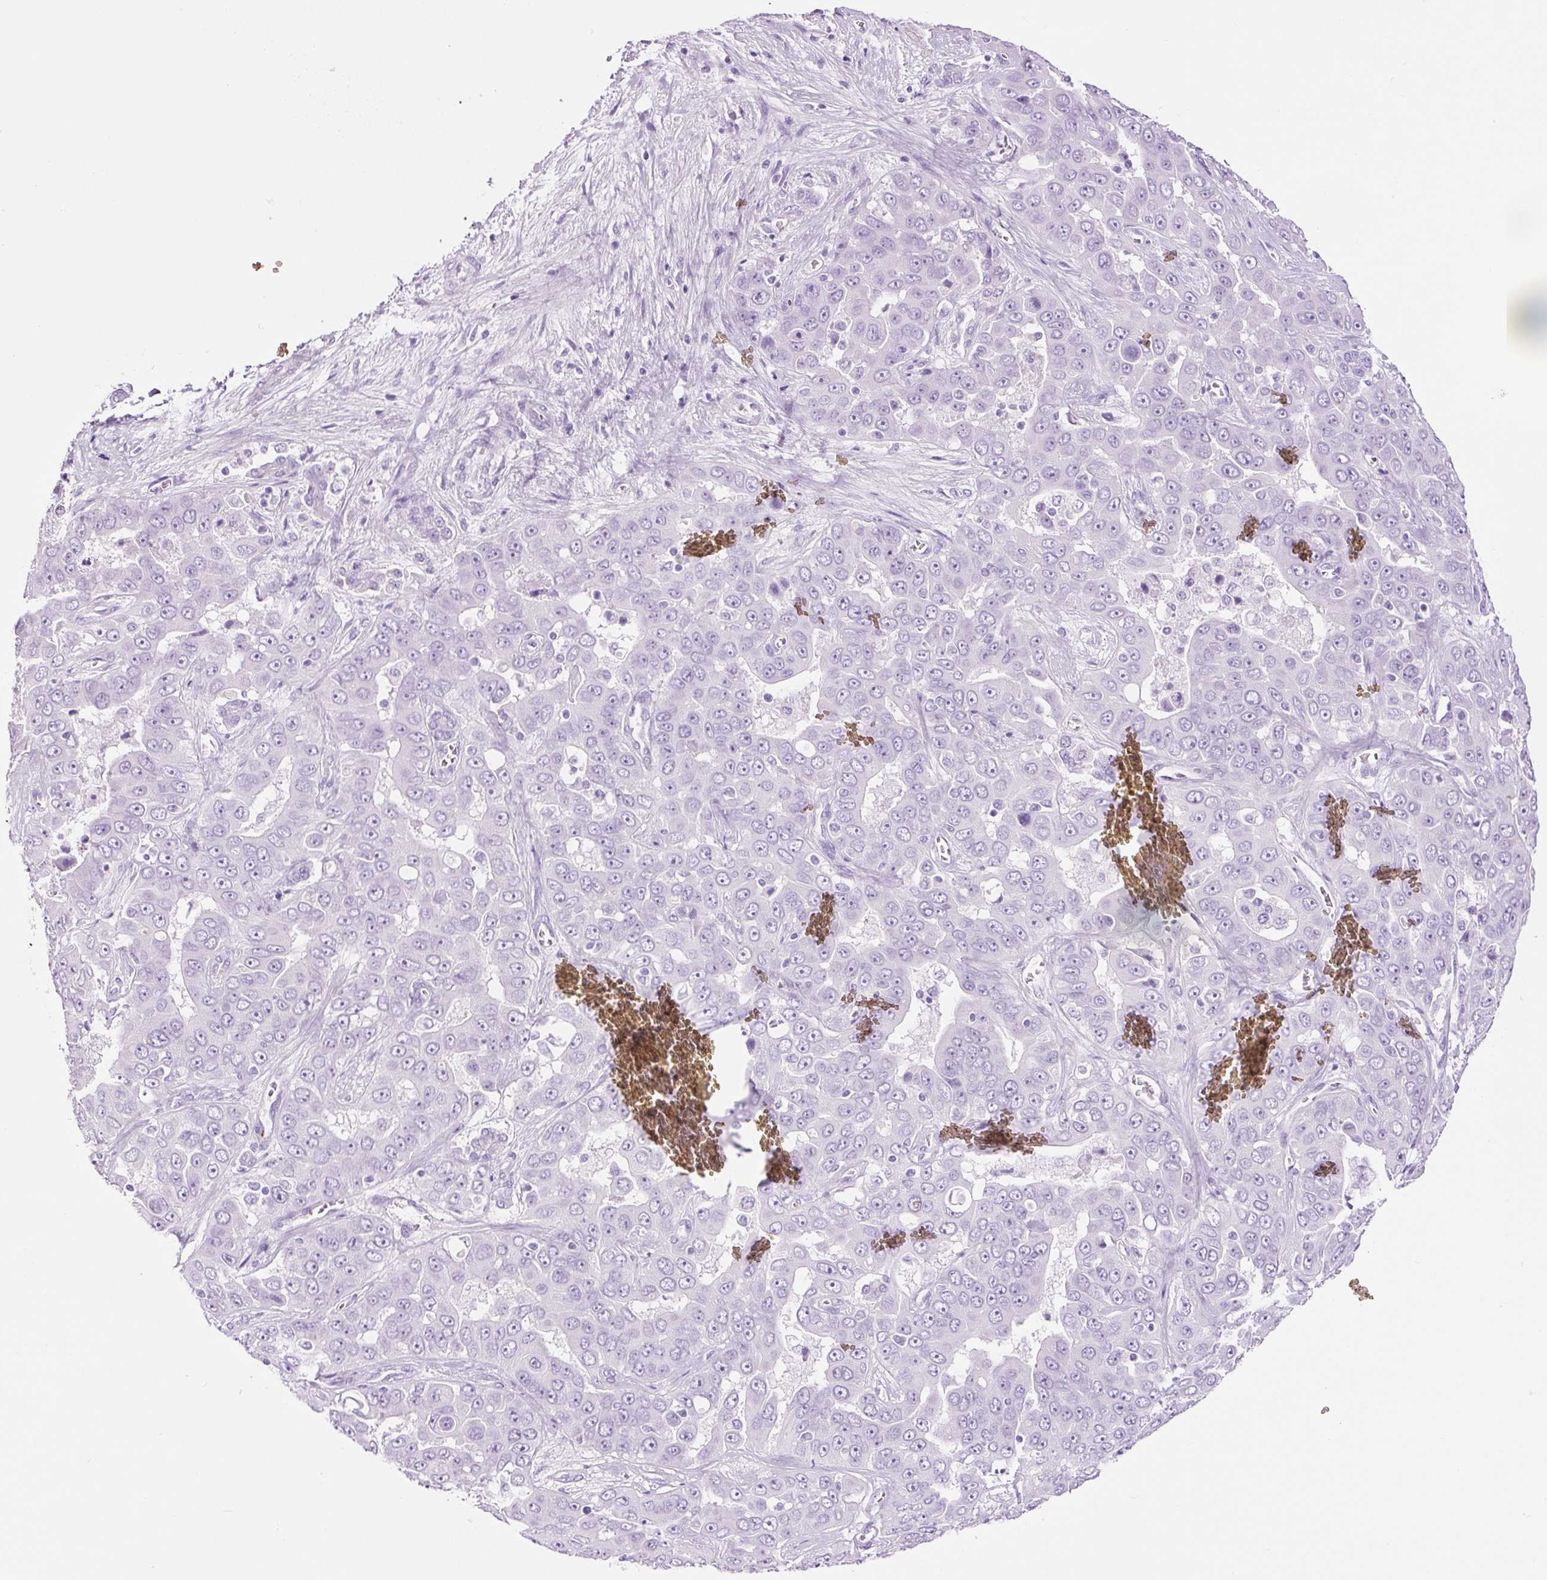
{"staining": {"intensity": "negative", "quantity": "none", "location": "none"}, "tissue": "liver cancer", "cell_type": "Tumor cells", "image_type": "cancer", "snomed": [{"axis": "morphology", "description": "Cholangiocarcinoma"}, {"axis": "topography", "description": "Liver"}], "caption": "A high-resolution histopathology image shows immunohistochemistry (IHC) staining of liver cancer (cholangiocarcinoma), which shows no significant positivity in tumor cells.", "gene": "ADSS1", "patient": {"sex": "female", "age": 52}}